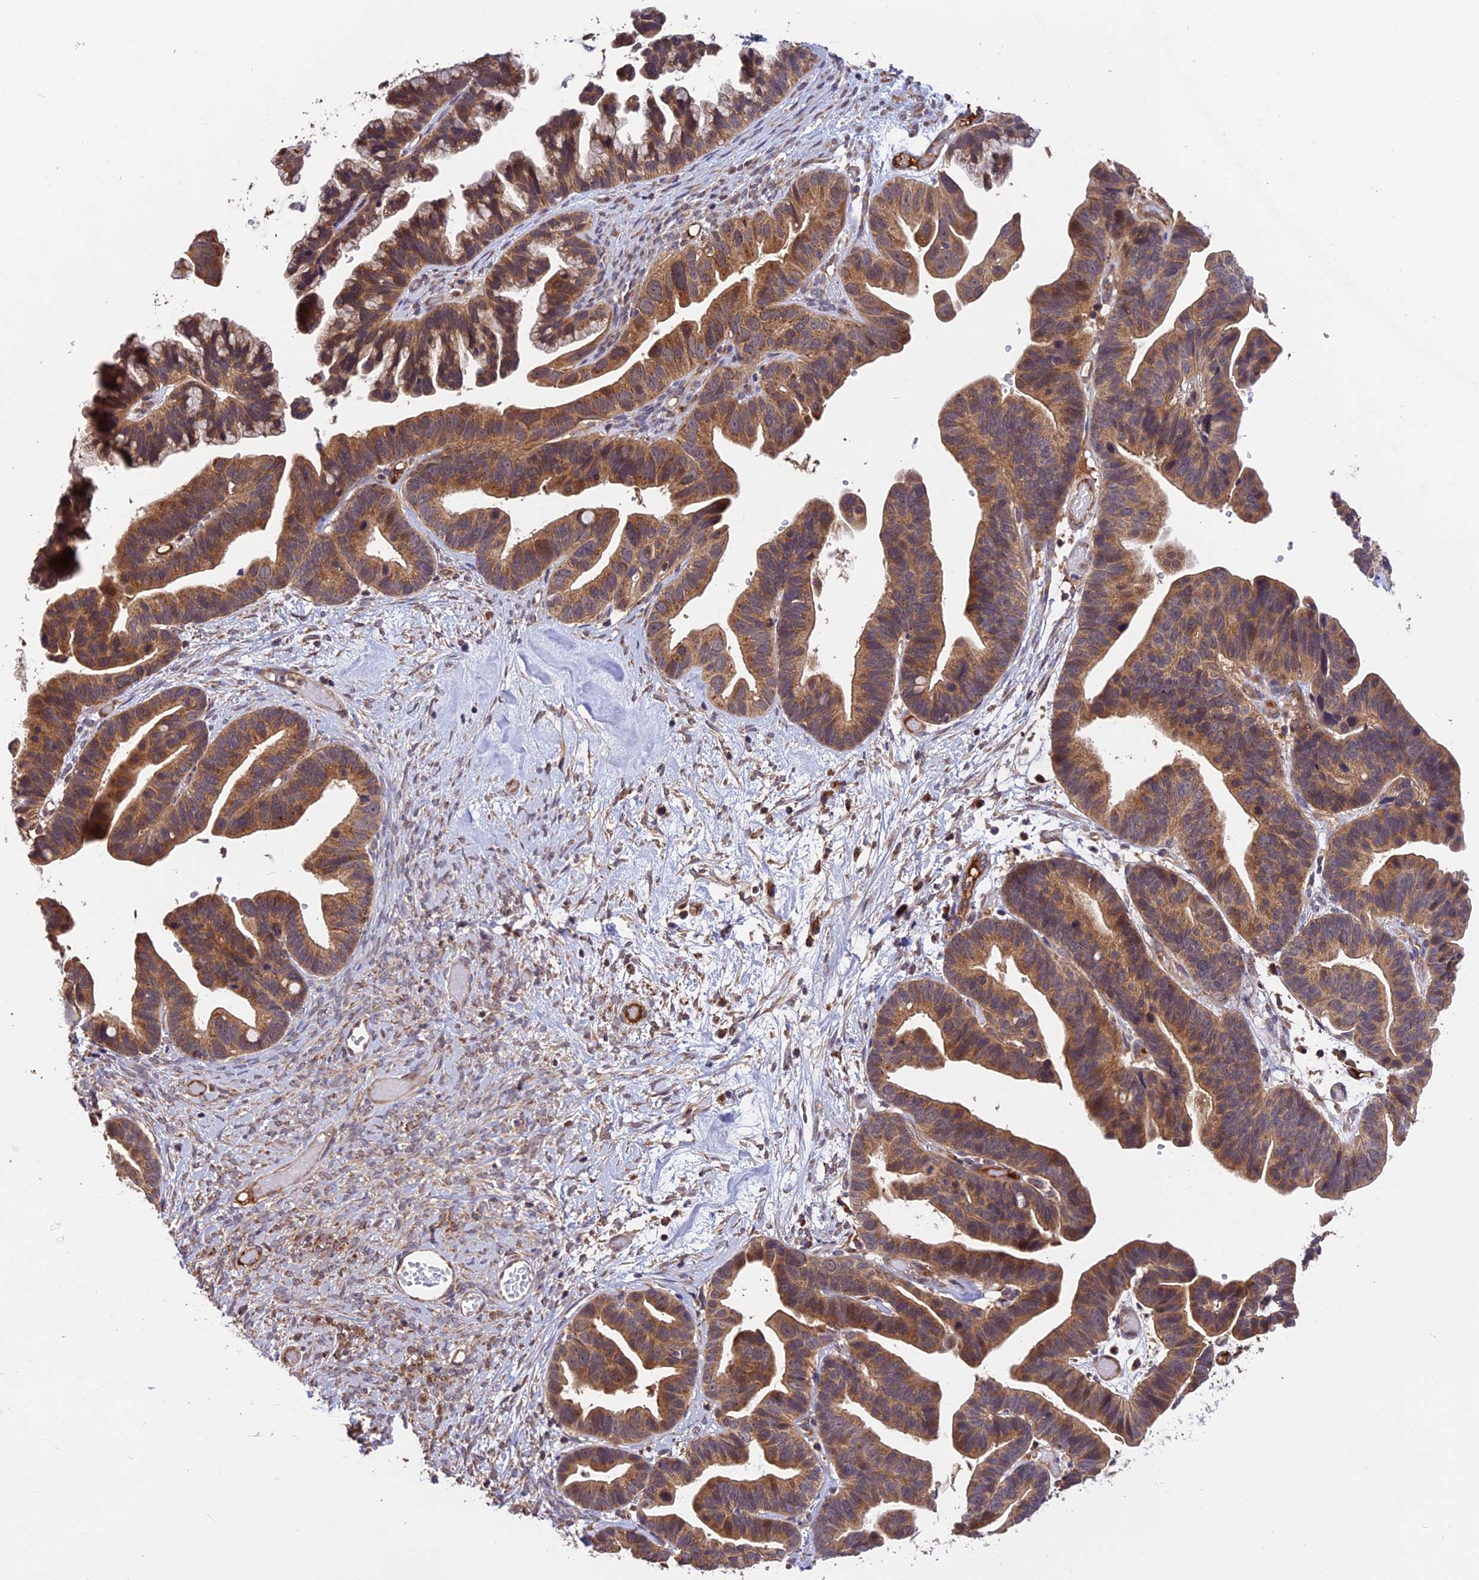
{"staining": {"intensity": "strong", "quantity": ">75%", "location": "cytoplasmic/membranous"}, "tissue": "ovarian cancer", "cell_type": "Tumor cells", "image_type": "cancer", "snomed": [{"axis": "morphology", "description": "Cystadenocarcinoma, serous, NOS"}, {"axis": "topography", "description": "Ovary"}], "caption": "Immunohistochemical staining of human ovarian cancer (serous cystadenocarcinoma) shows high levels of strong cytoplasmic/membranous protein expression in about >75% of tumor cells.", "gene": "MNS1", "patient": {"sex": "female", "age": 56}}